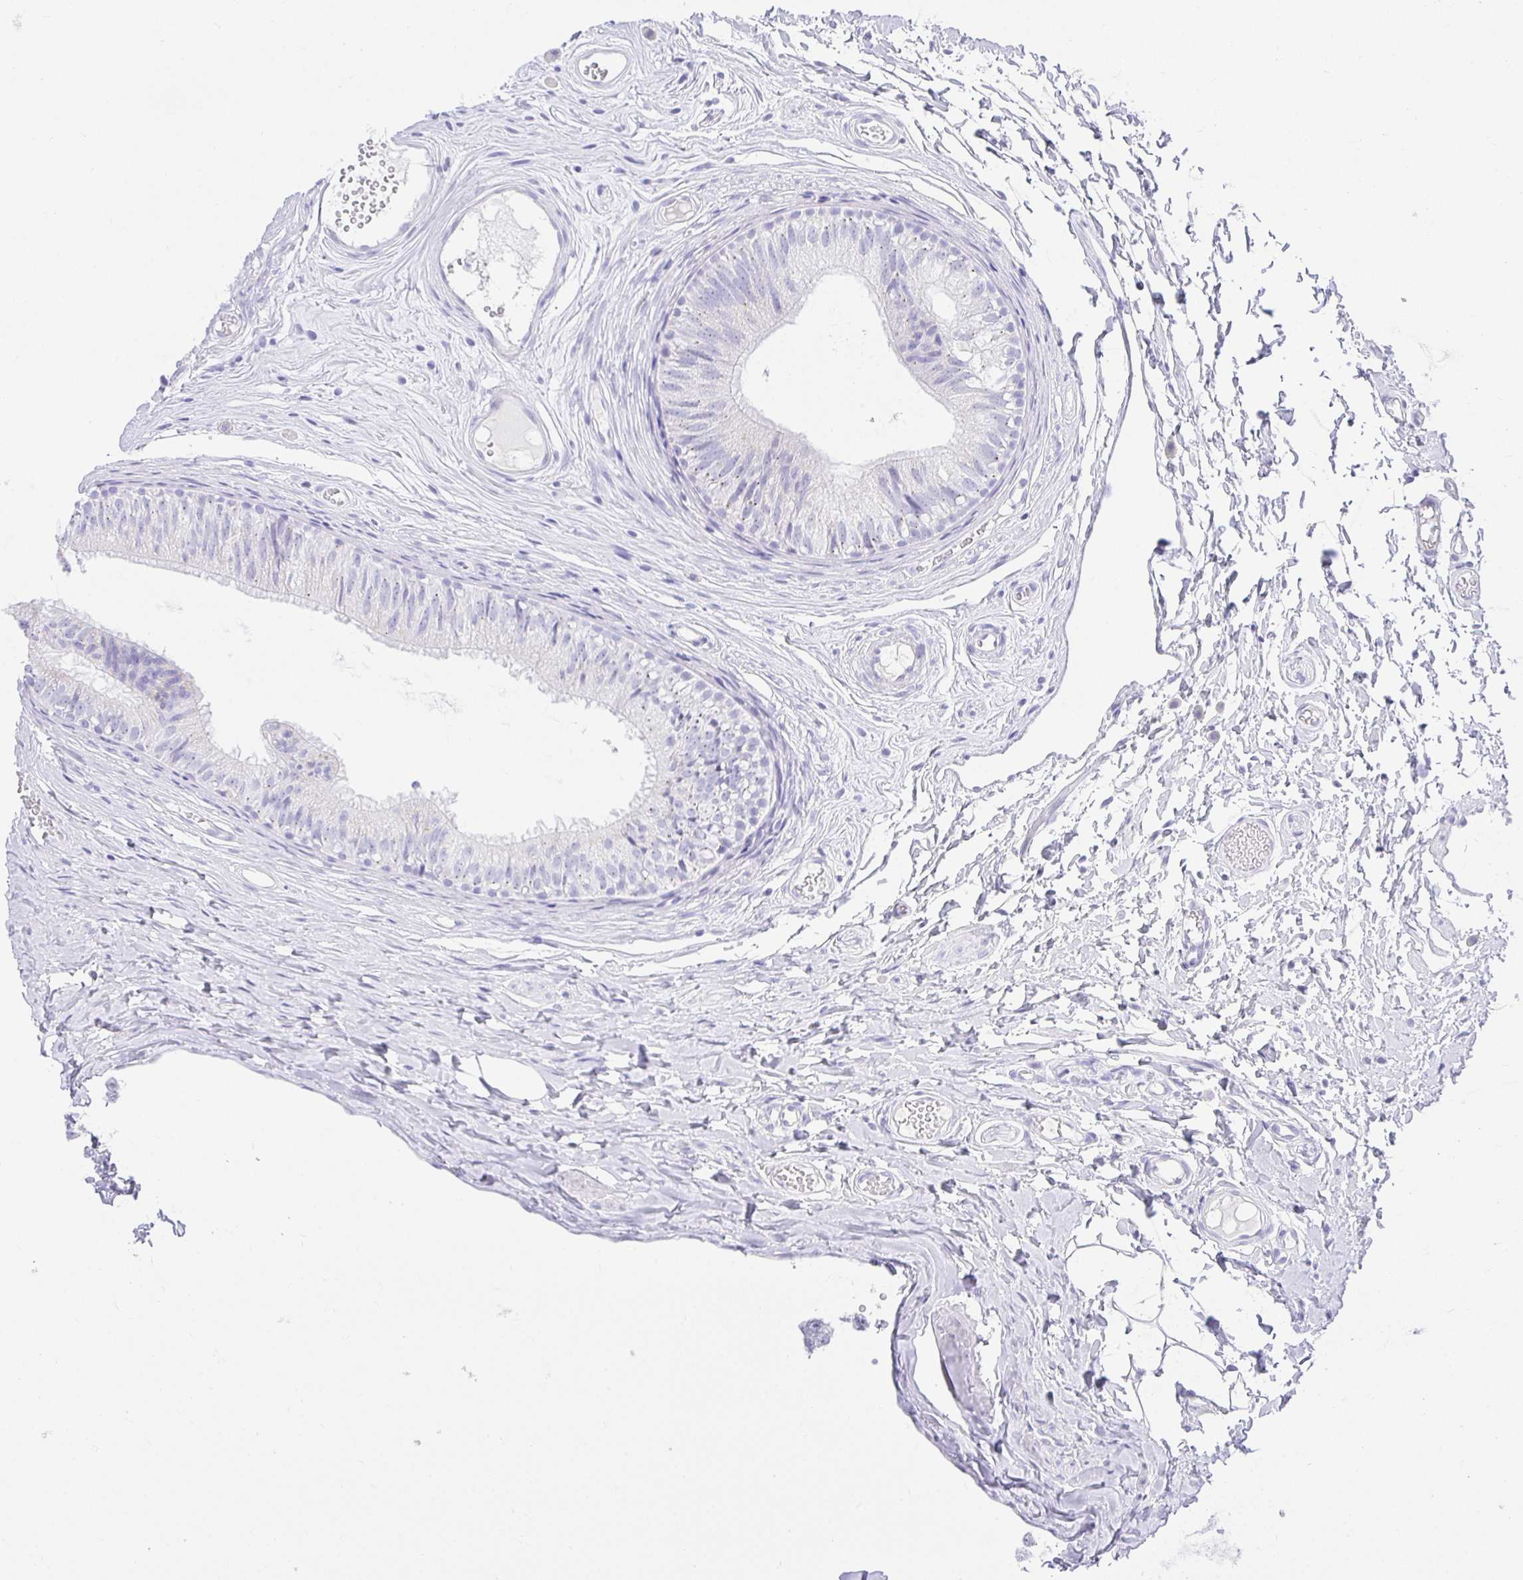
{"staining": {"intensity": "negative", "quantity": "none", "location": "none"}, "tissue": "epididymis", "cell_type": "Glandular cells", "image_type": "normal", "snomed": [{"axis": "morphology", "description": "Normal tissue, NOS"}, {"axis": "morphology", "description": "Seminoma, NOS"}, {"axis": "topography", "description": "Testis"}, {"axis": "topography", "description": "Epididymis"}], "caption": "The micrograph exhibits no significant expression in glandular cells of epididymis.", "gene": "CHAT", "patient": {"sex": "male", "age": 34}}